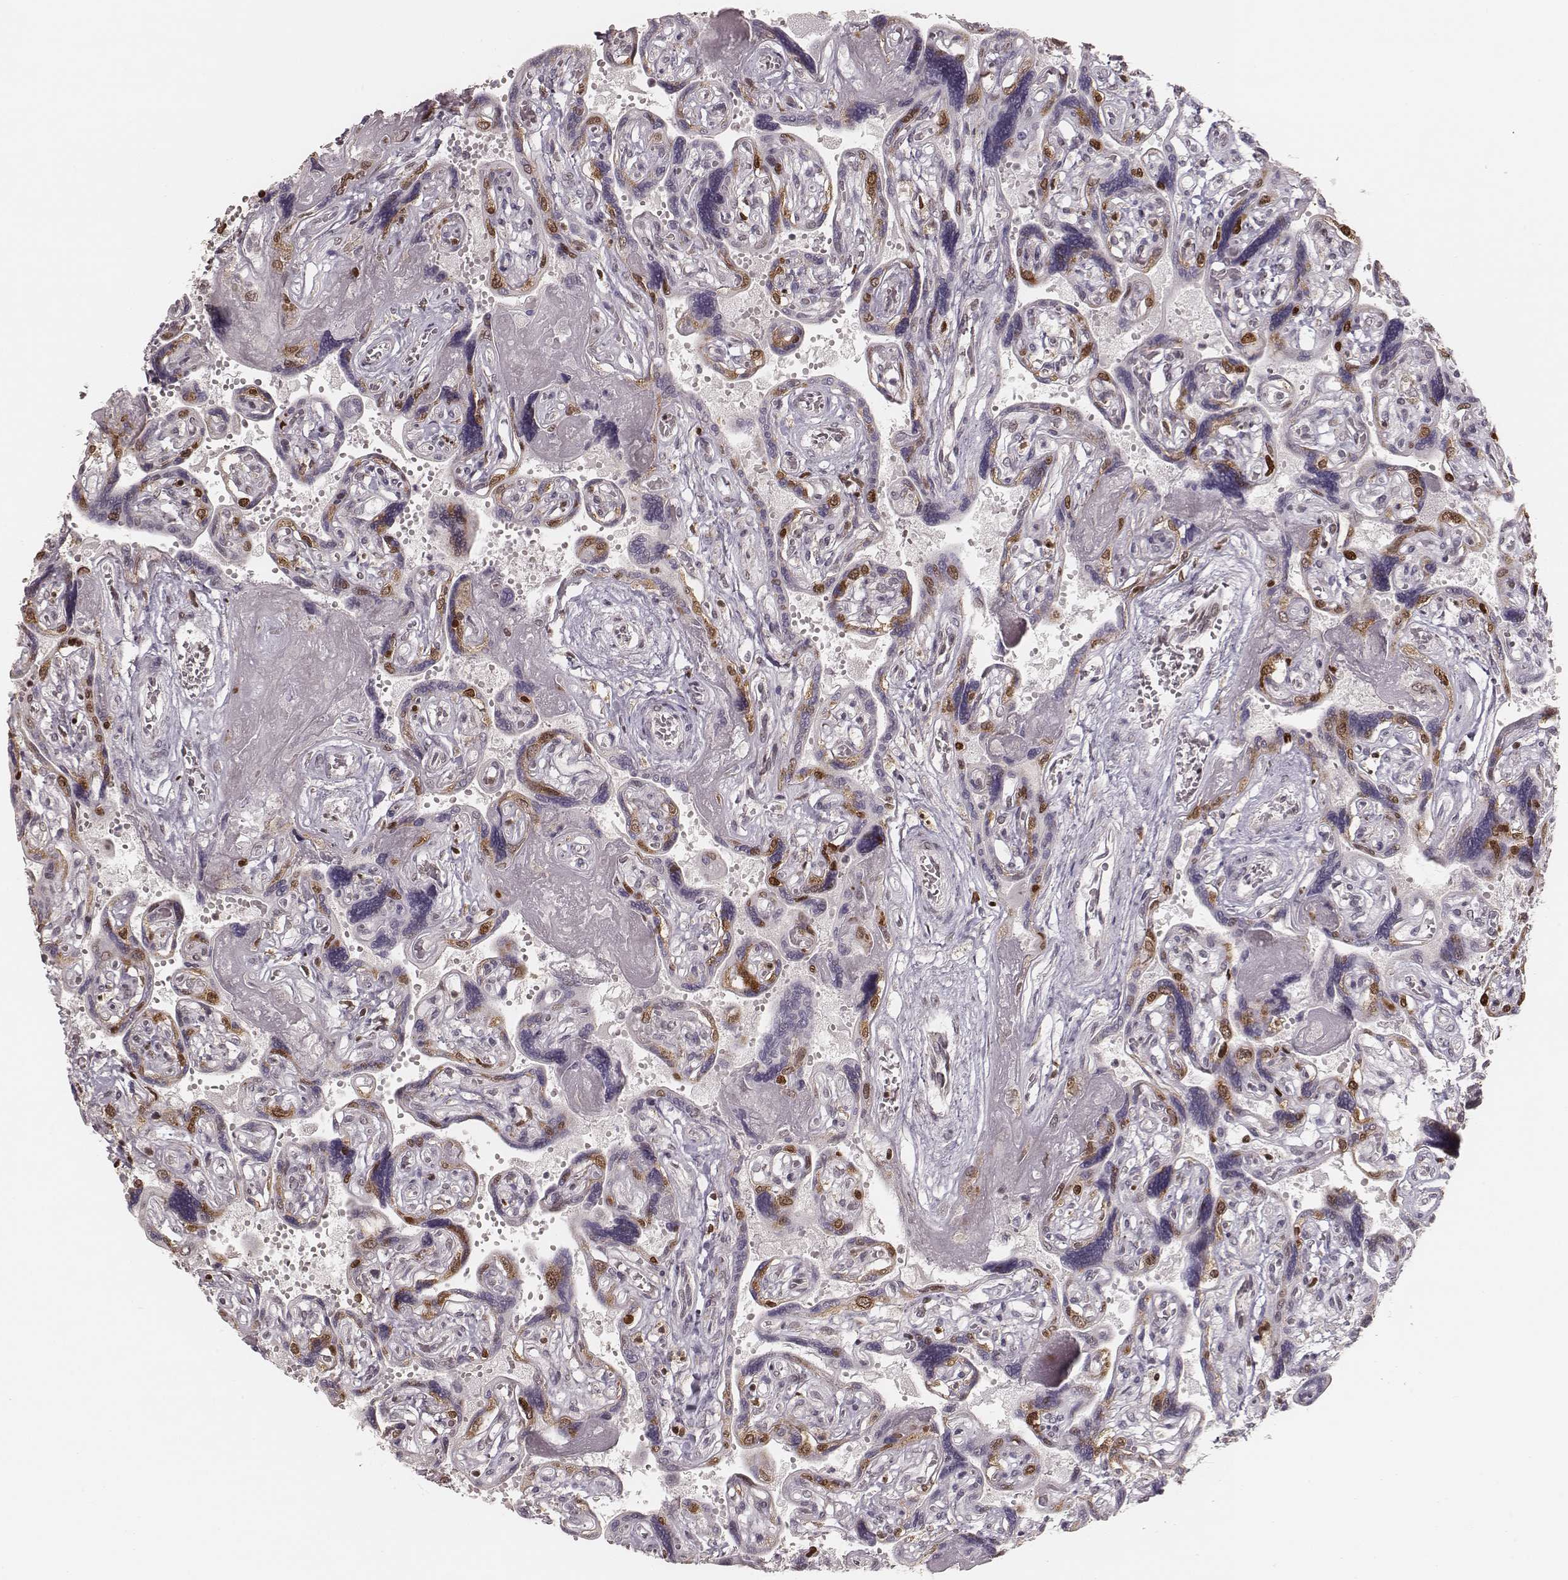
{"staining": {"intensity": "moderate", "quantity": ">75%", "location": "nuclear"}, "tissue": "placenta", "cell_type": "Decidual cells", "image_type": "normal", "snomed": [{"axis": "morphology", "description": "Normal tissue, NOS"}, {"axis": "topography", "description": "Placenta"}], "caption": "The micrograph demonstrates a brown stain indicating the presence of a protein in the nuclear of decidual cells in placenta.", "gene": "PARP1", "patient": {"sex": "female", "age": 32}}